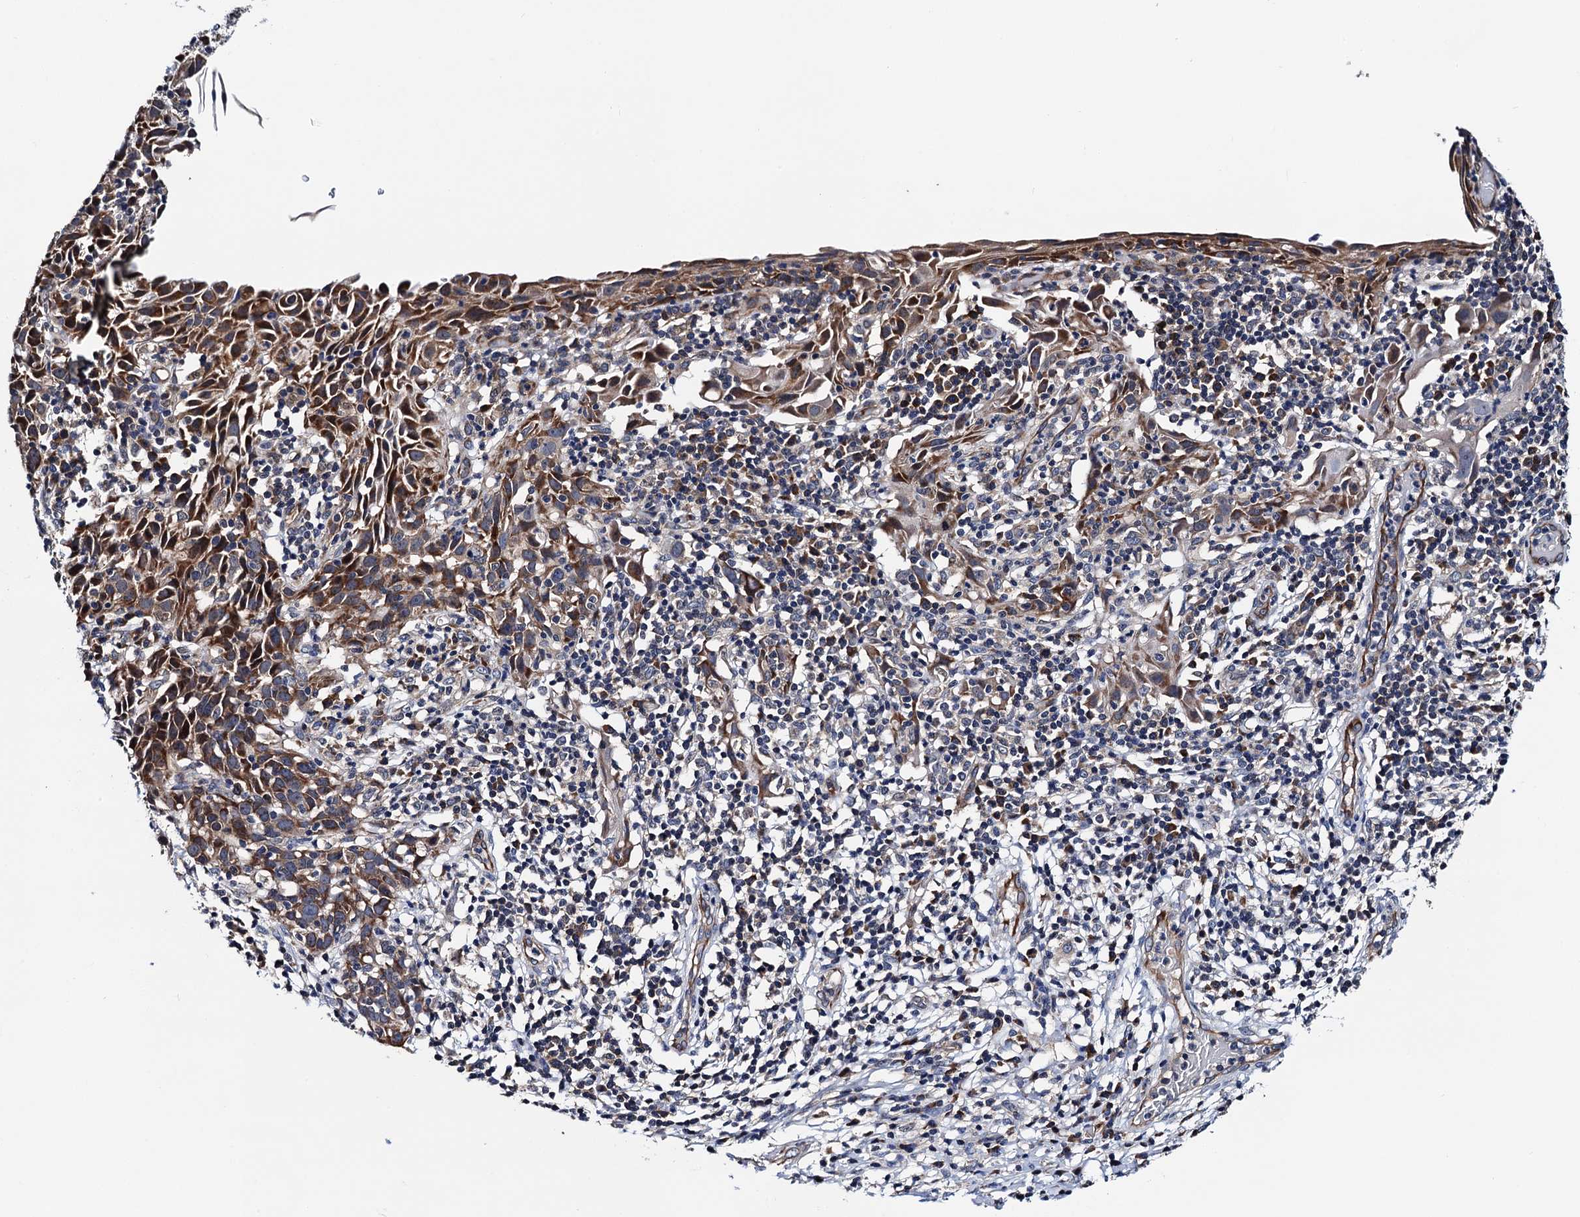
{"staining": {"intensity": "moderate", "quantity": ">75%", "location": "cytoplasmic/membranous"}, "tissue": "cervical cancer", "cell_type": "Tumor cells", "image_type": "cancer", "snomed": [{"axis": "morphology", "description": "Squamous cell carcinoma, NOS"}, {"axis": "topography", "description": "Cervix"}], "caption": "Cervical squamous cell carcinoma was stained to show a protein in brown. There is medium levels of moderate cytoplasmic/membranous expression in about >75% of tumor cells. (DAB IHC, brown staining for protein, blue staining for nuclei).", "gene": "TRMT112", "patient": {"sex": "female", "age": 50}}